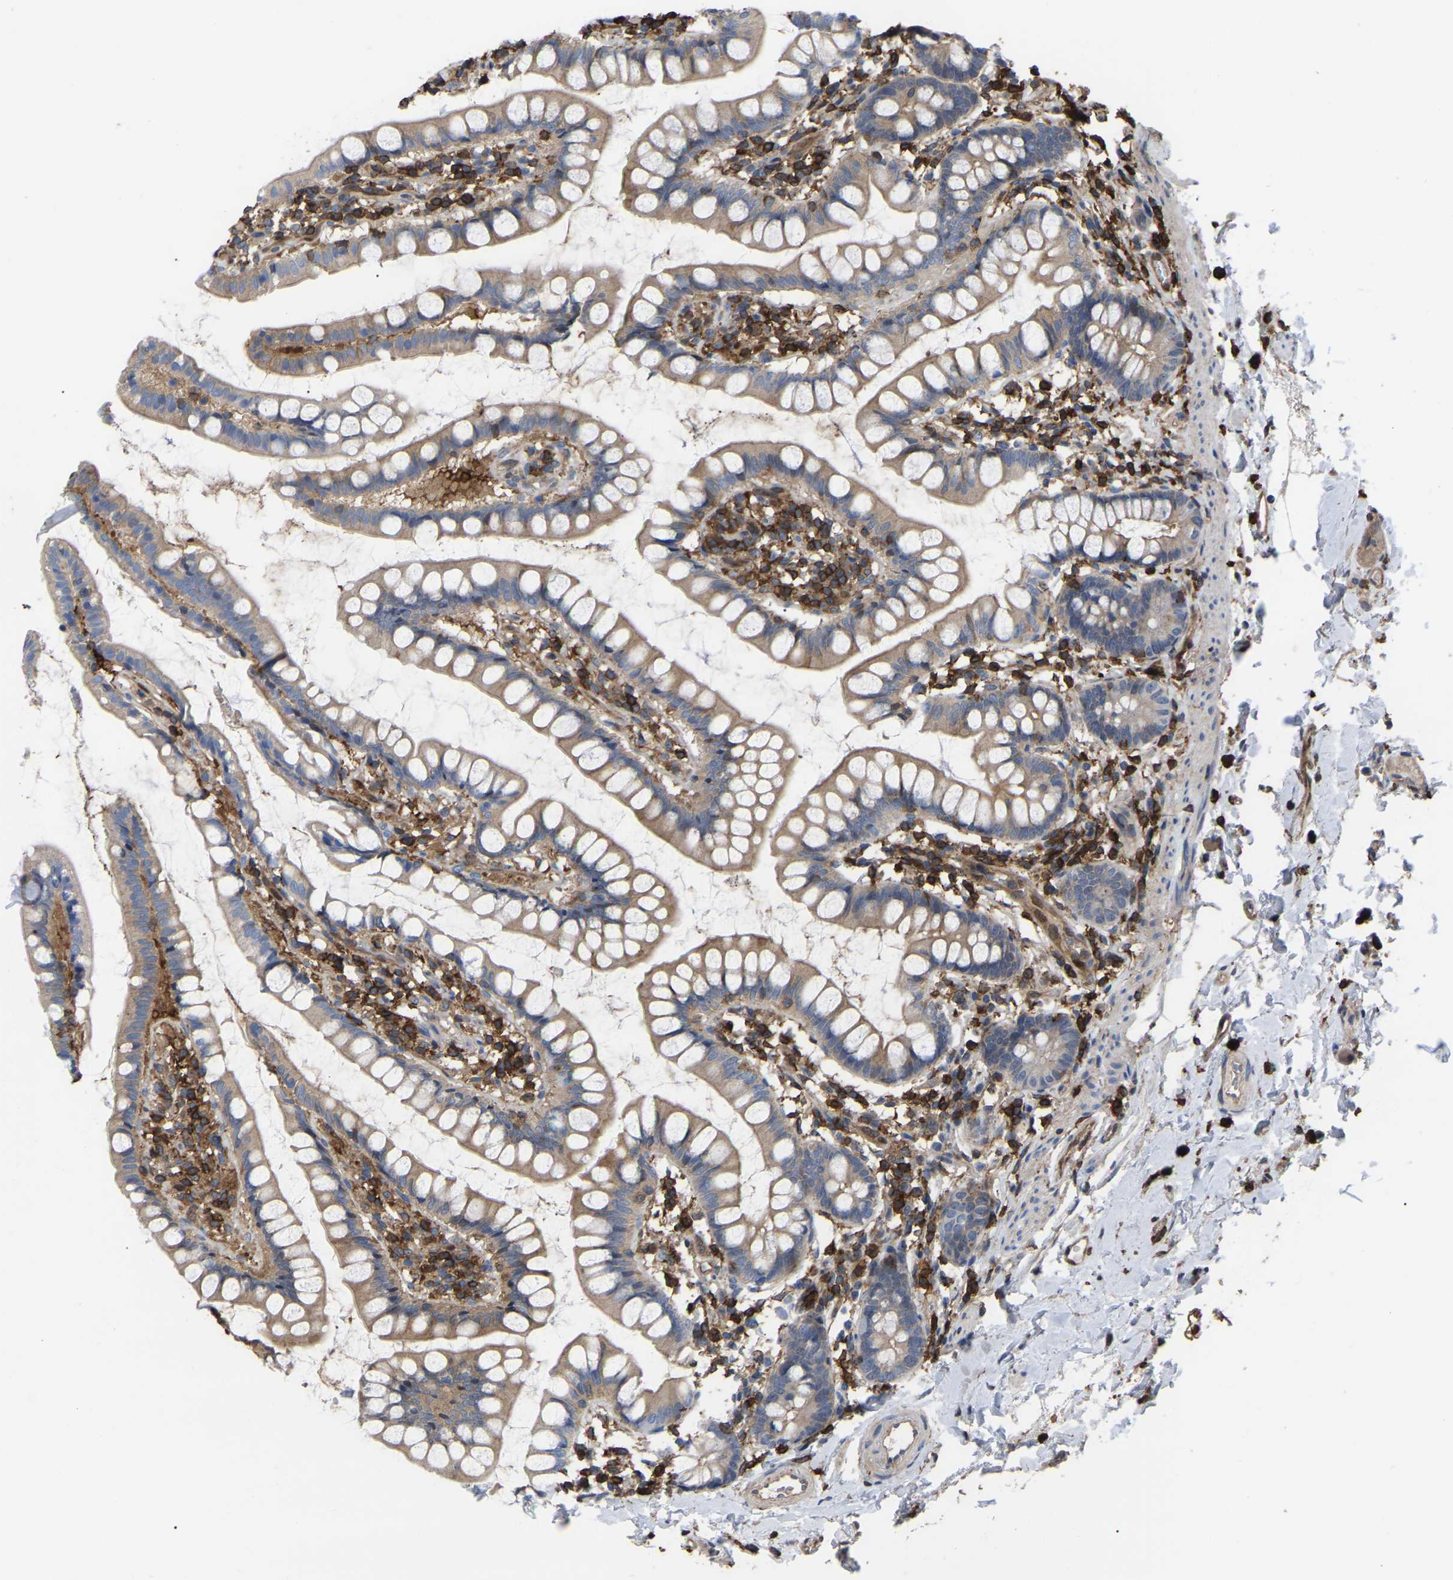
{"staining": {"intensity": "moderate", "quantity": ">75%", "location": "cytoplasmic/membranous"}, "tissue": "small intestine", "cell_type": "Glandular cells", "image_type": "normal", "snomed": [{"axis": "morphology", "description": "Normal tissue, NOS"}, {"axis": "topography", "description": "Small intestine"}], "caption": "Immunohistochemistry (DAB) staining of benign human small intestine displays moderate cytoplasmic/membranous protein positivity in approximately >75% of glandular cells.", "gene": "CIT", "patient": {"sex": "female", "age": 84}}